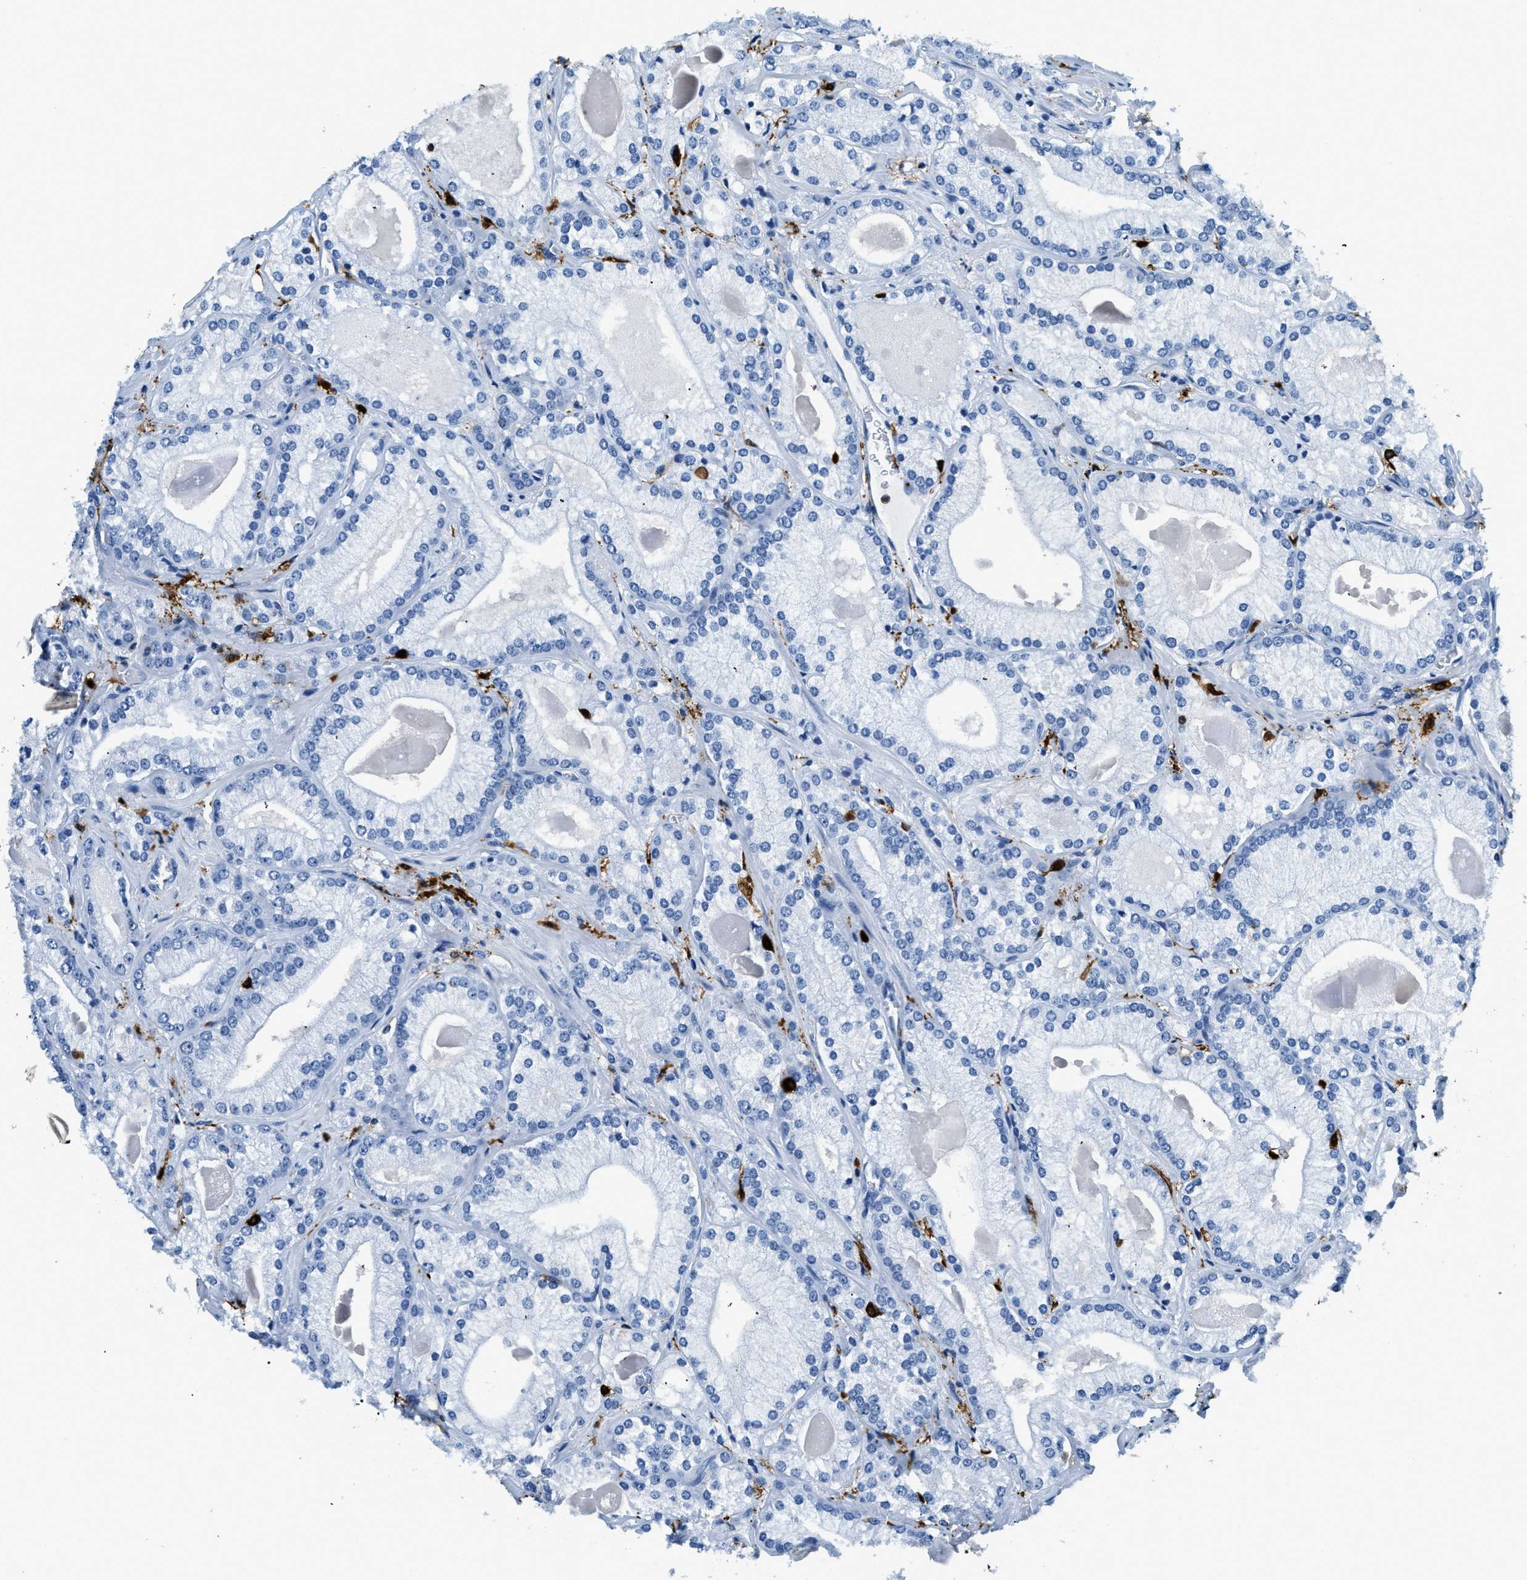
{"staining": {"intensity": "negative", "quantity": "none", "location": "none"}, "tissue": "prostate cancer", "cell_type": "Tumor cells", "image_type": "cancer", "snomed": [{"axis": "morphology", "description": "Adenocarcinoma, Low grade"}, {"axis": "topography", "description": "Prostate"}], "caption": "There is no significant positivity in tumor cells of prostate cancer.", "gene": "CAPG", "patient": {"sex": "male", "age": 65}}